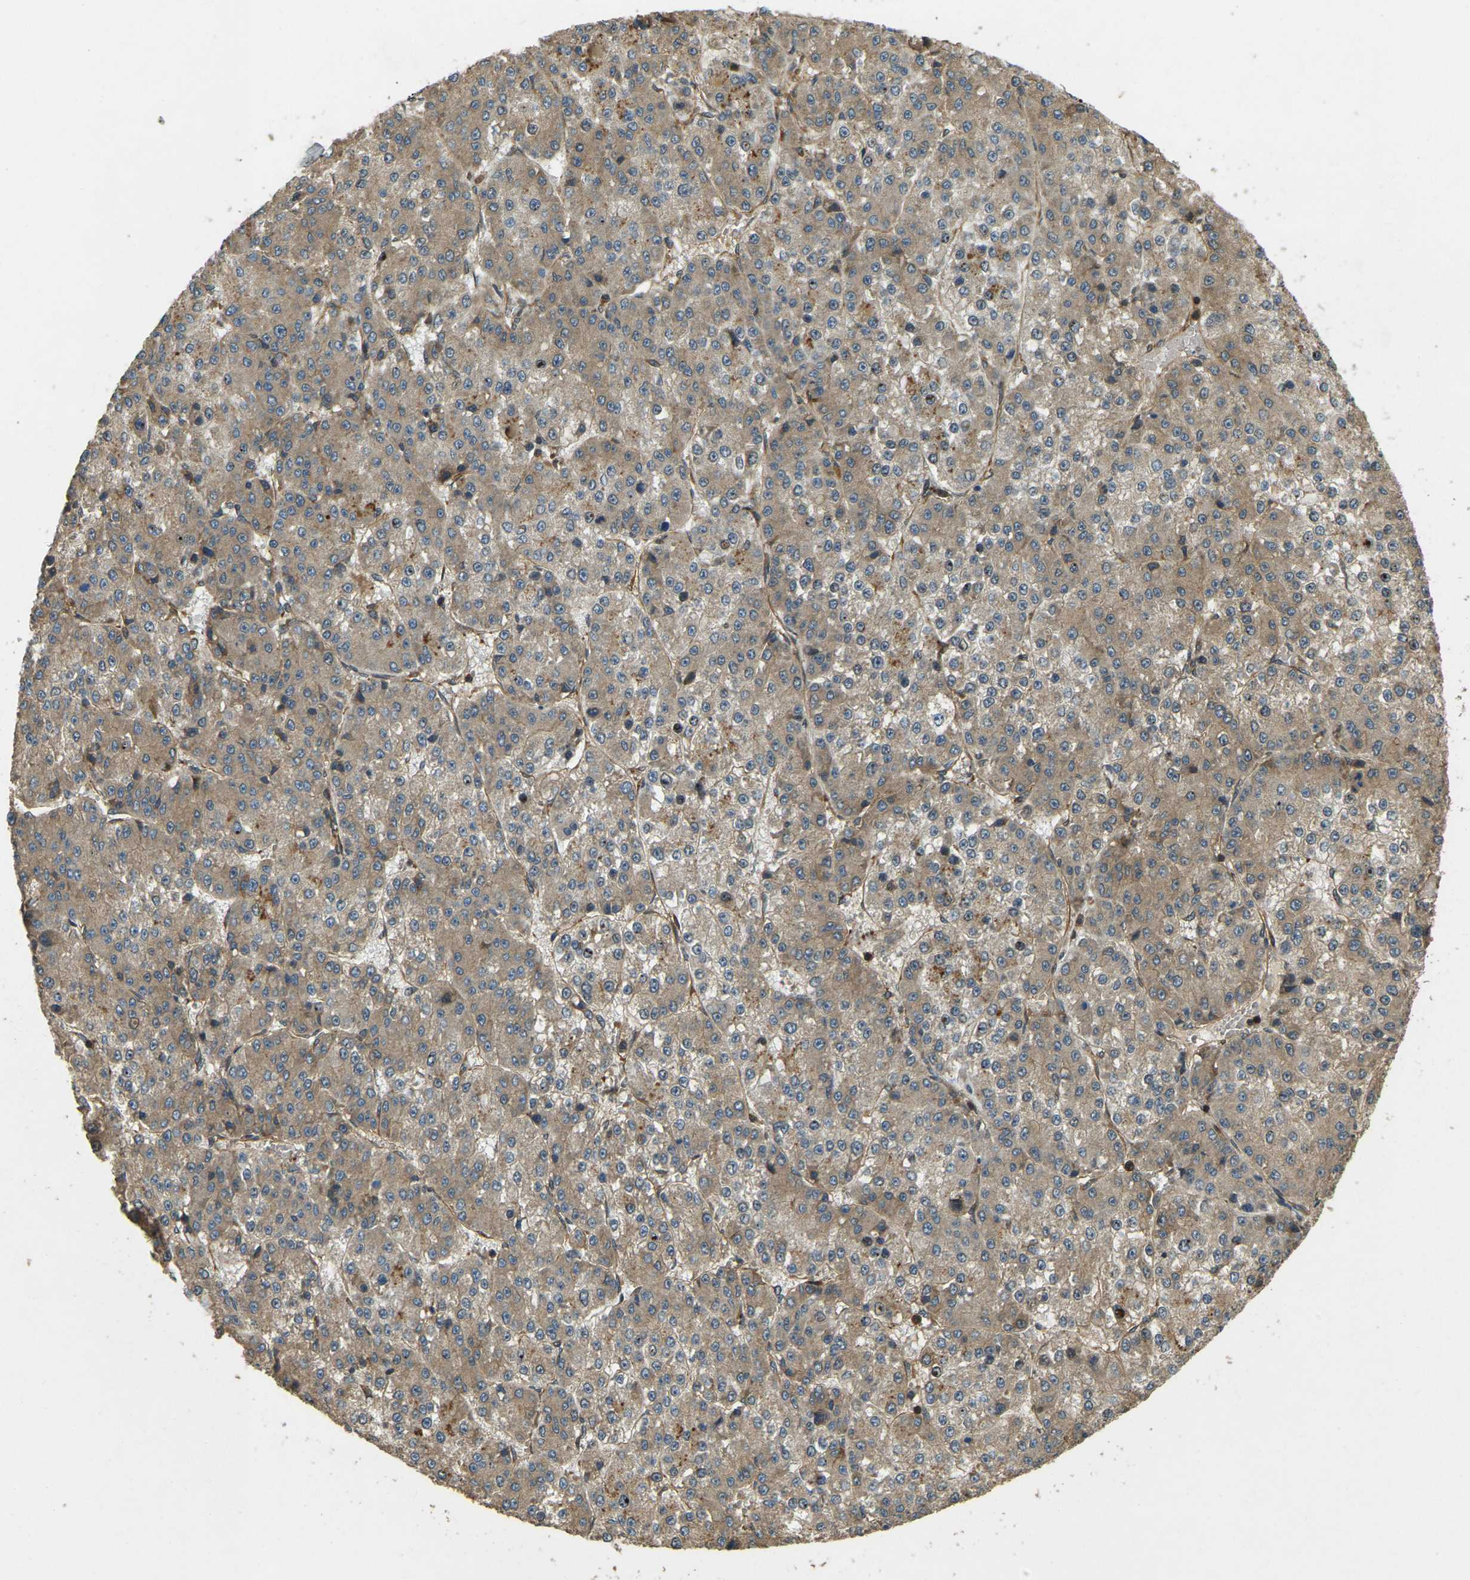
{"staining": {"intensity": "moderate", "quantity": ">75%", "location": "cytoplasmic/membranous"}, "tissue": "liver cancer", "cell_type": "Tumor cells", "image_type": "cancer", "snomed": [{"axis": "morphology", "description": "Carcinoma, Hepatocellular, NOS"}, {"axis": "topography", "description": "Liver"}], "caption": "Immunohistochemistry of liver cancer exhibits medium levels of moderate cytoplasmic/membranous expression in approximately >75% of tumor cells. The staining was performed using DAB, with brown indicating positive protein expression. Nuclei are stained blue with hematoxylin.", "gene": "ERGIC1", "patient": {"sex": "female", "age": 73}}